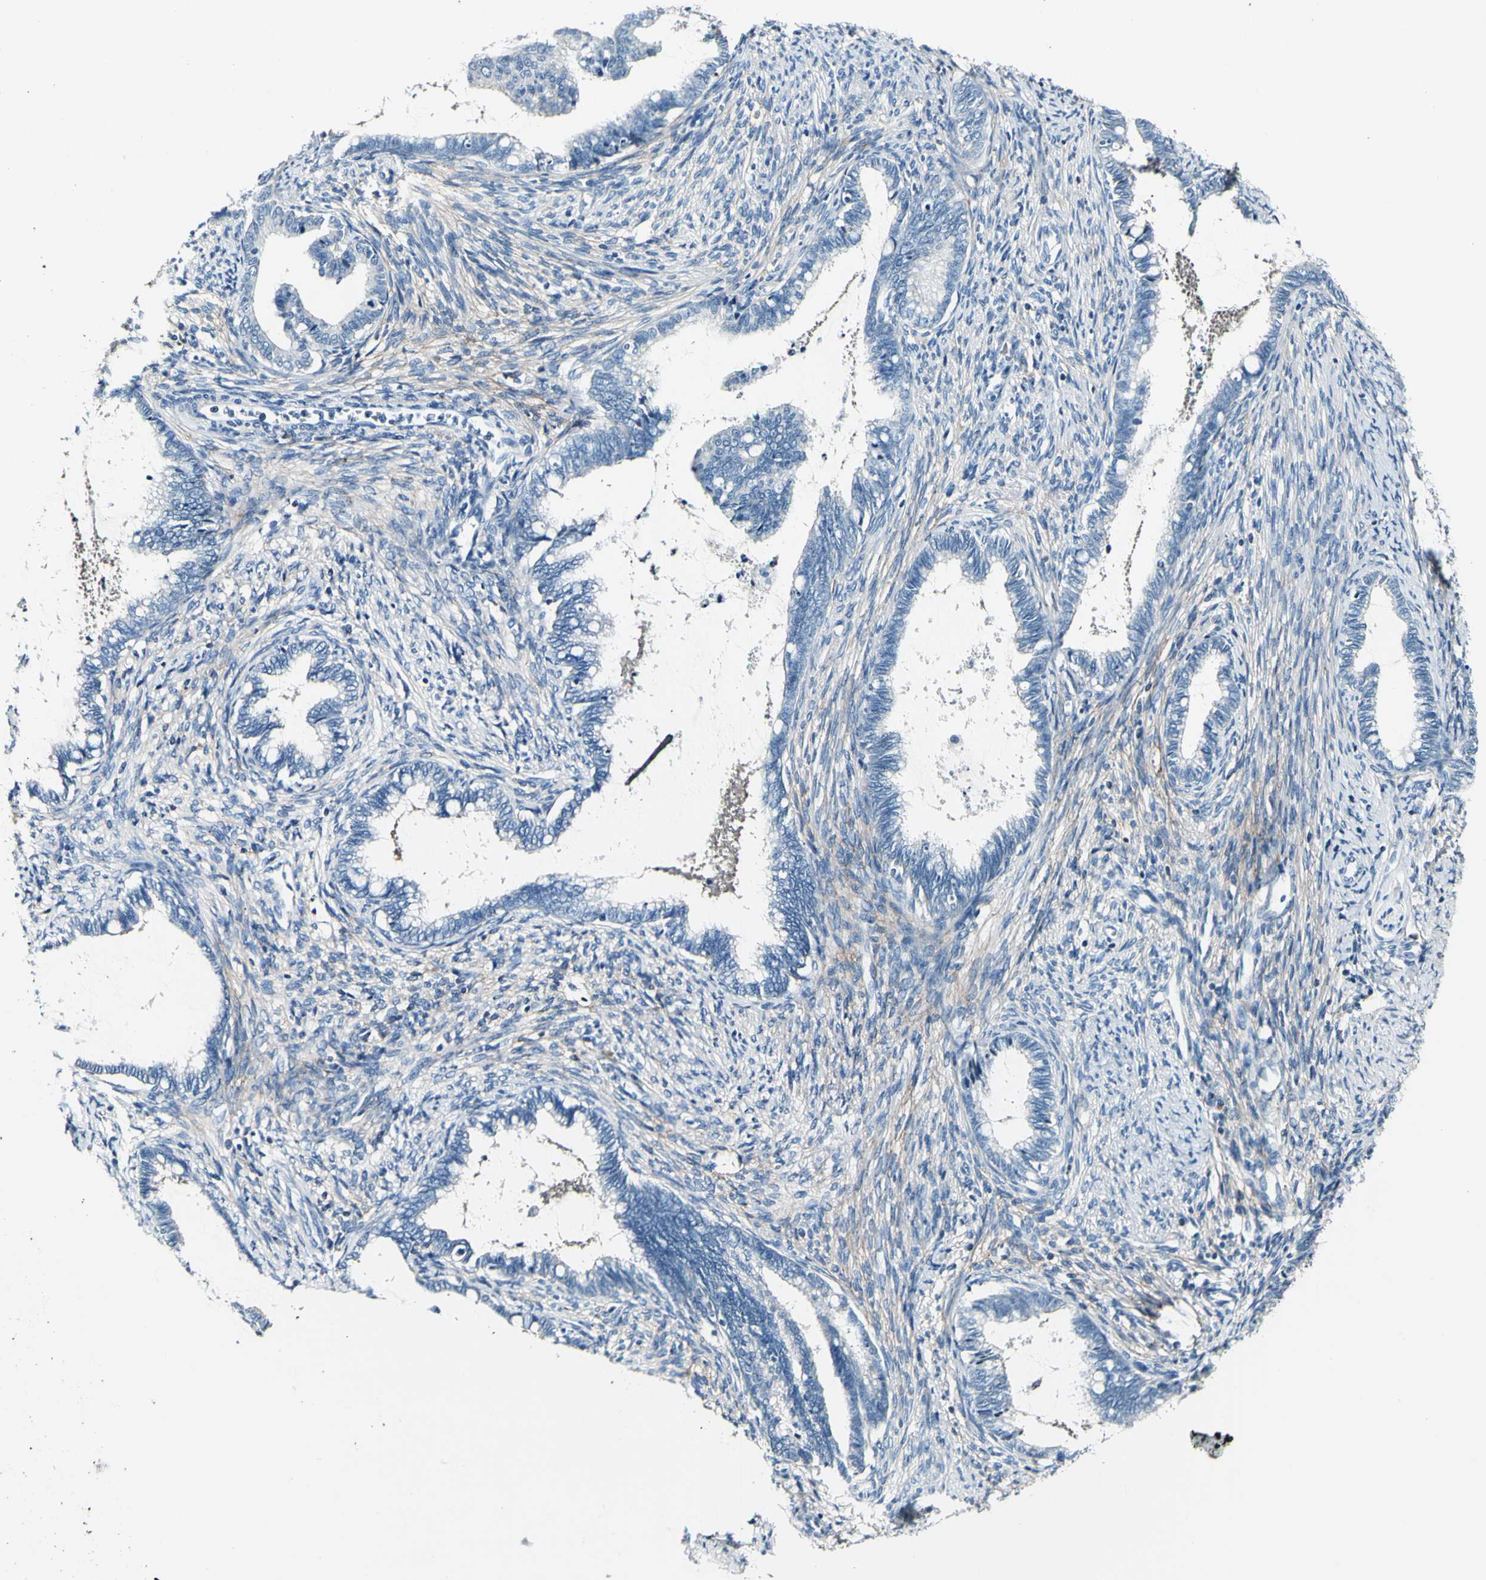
{"staining": {"intensity": "negative", "quantity": "none", "location": "none"}, "tissue": "cervical cancer", "cell_type": "Tumor cells", "image_type": "cancer", "snomed": [{"axis": "morphology", "description": "Adenocarcinoma, NOS"}, {"axis": "topography", "description": "Cervix"}], "caption": "The micrograph demonstrates no staining of tumor cells in cervical cancer (adenocarcinoma).", "gene": "COL6A3", "patient": {"sex": "female", "age": 44}}